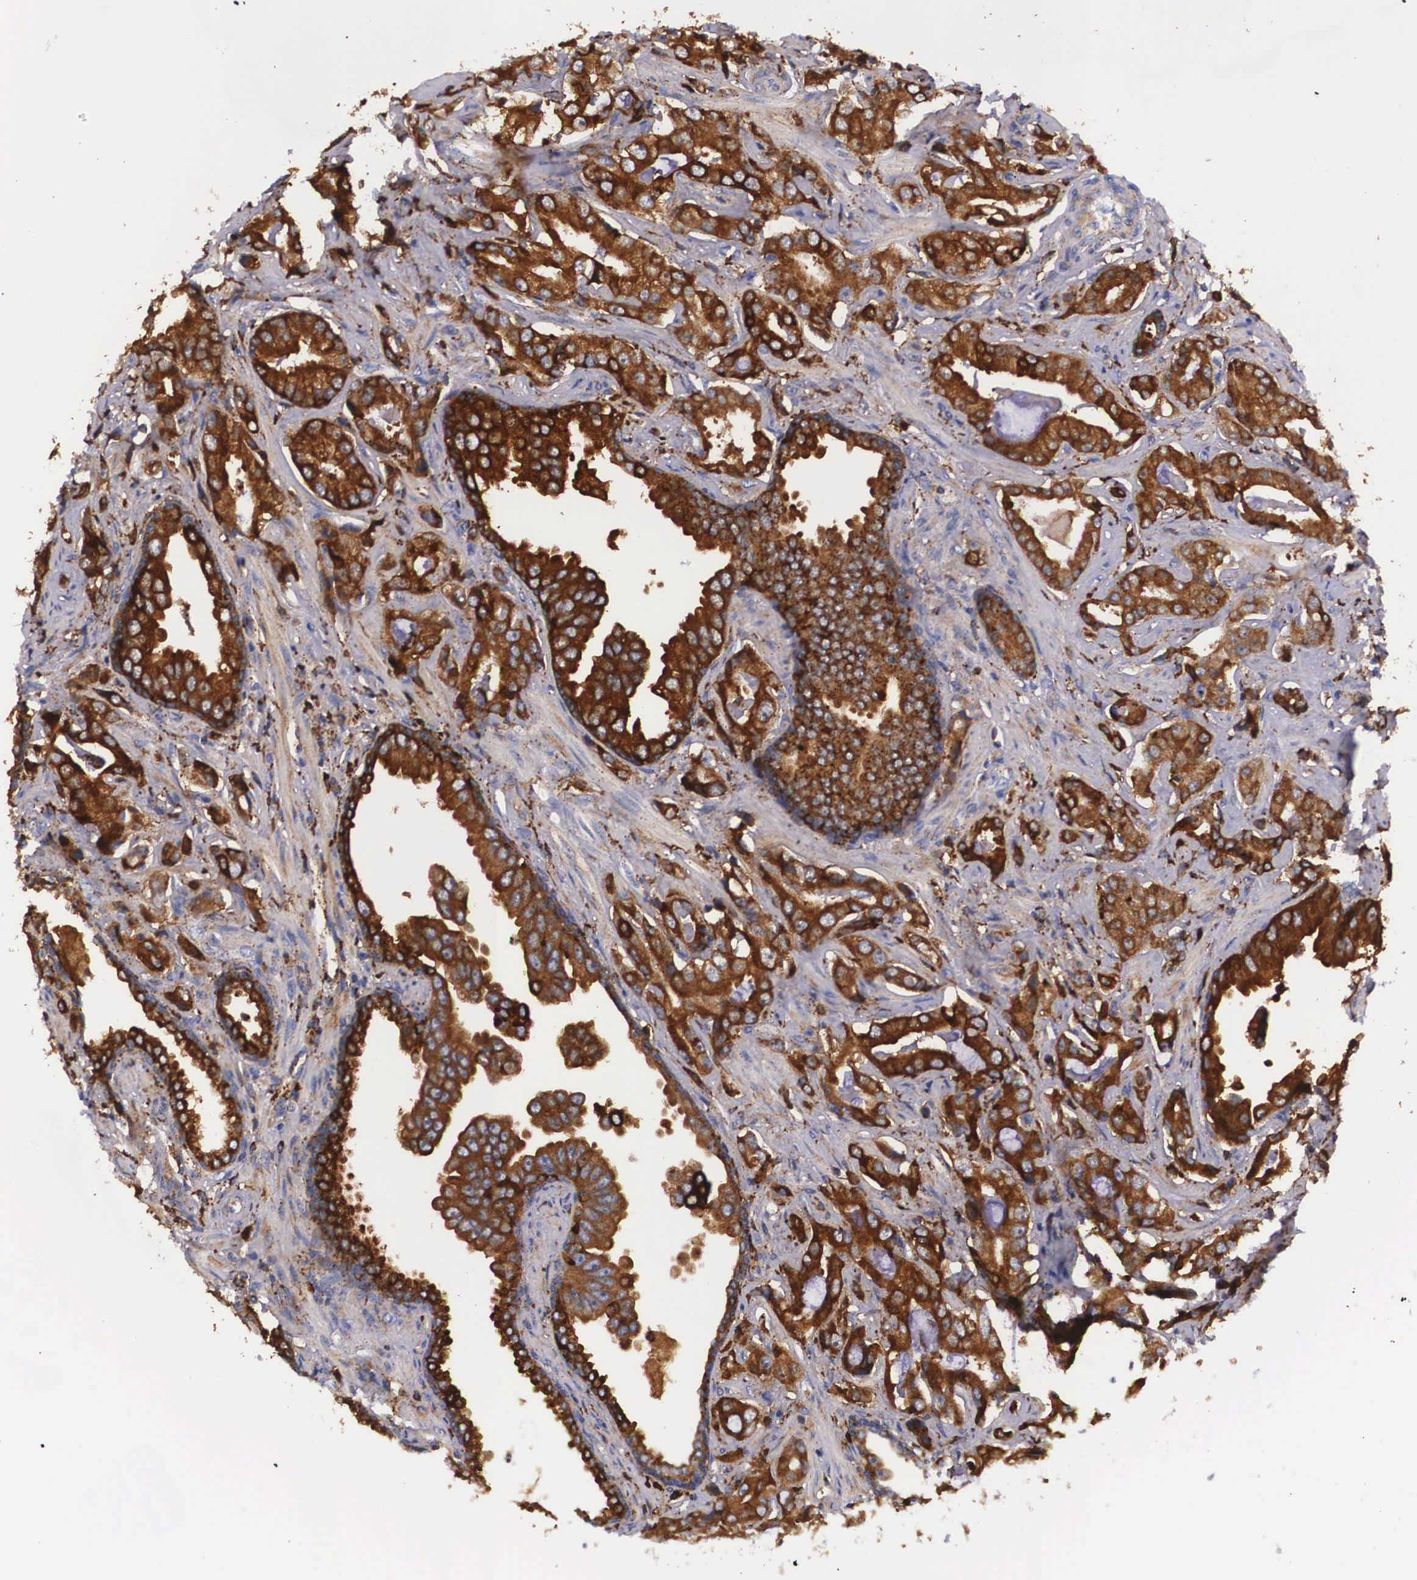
{"staining": {"intensity": "strong", "quantity": ">75%", "location": "cytoplasmic/membranous"}, "tissue": "prostate cancer", "cell_type": "Tumor cells", "image_type": "cancer", "snomed": [{"axis": "morphology", "description": "Adenocarcinoma, Low grade"}, {"axis": "topography", "description": "Prostate"}], "caption": "High-magnification brightfield microscopy of prostate adenocarcinoma (low-grade) stained with DAB (3,3'-diaminobenzidine) (brown) and counterstained with hematoxylin (blue). tumor cells exhibit strong cytoplasmic/membranous expression is present in approximately>75% of cells. (IHC, brightfield microscopy, high magnification).", "gene": "NAGA", "patient": {"sex": "male", "age": 65}}